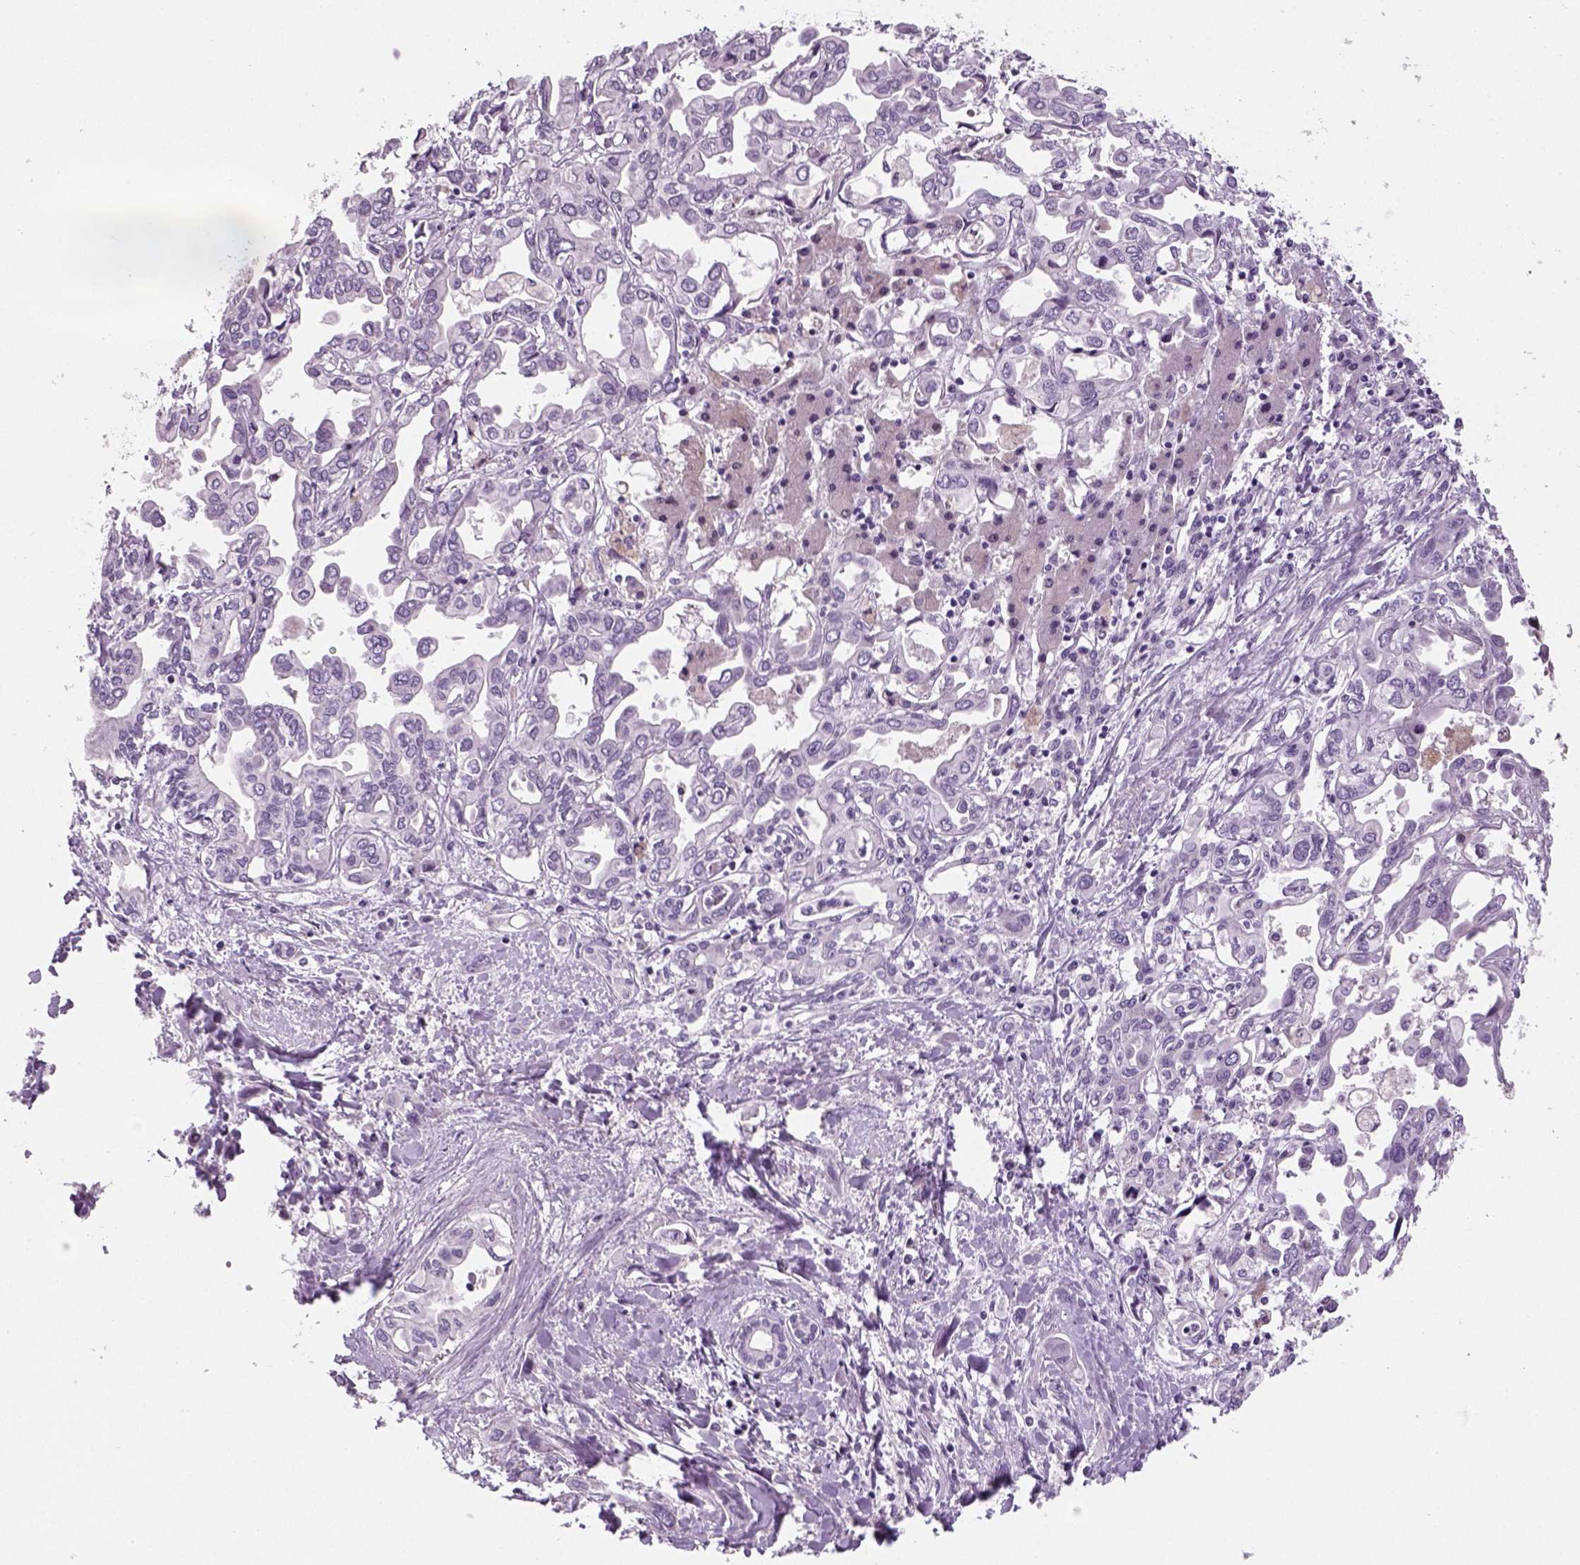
{"staining": {"intensity": "negative", "quantity": "none", "location": "none"}, "tissue": "liver cancer", "cell_type": "Tumor cells", "image_type": "cancer", "snomed": [{"axis": "morphology", "description": "Cholangiocarcinoma"}, {"axis": "topography", "description": "Liver"}], "caption": "Liver cholangiocarcinoma was stained to show a protein in brown. There is no significant expression in tumor cells.", "gene": "TSPAN7", "patient": {"sex": "female", "age": 64}}